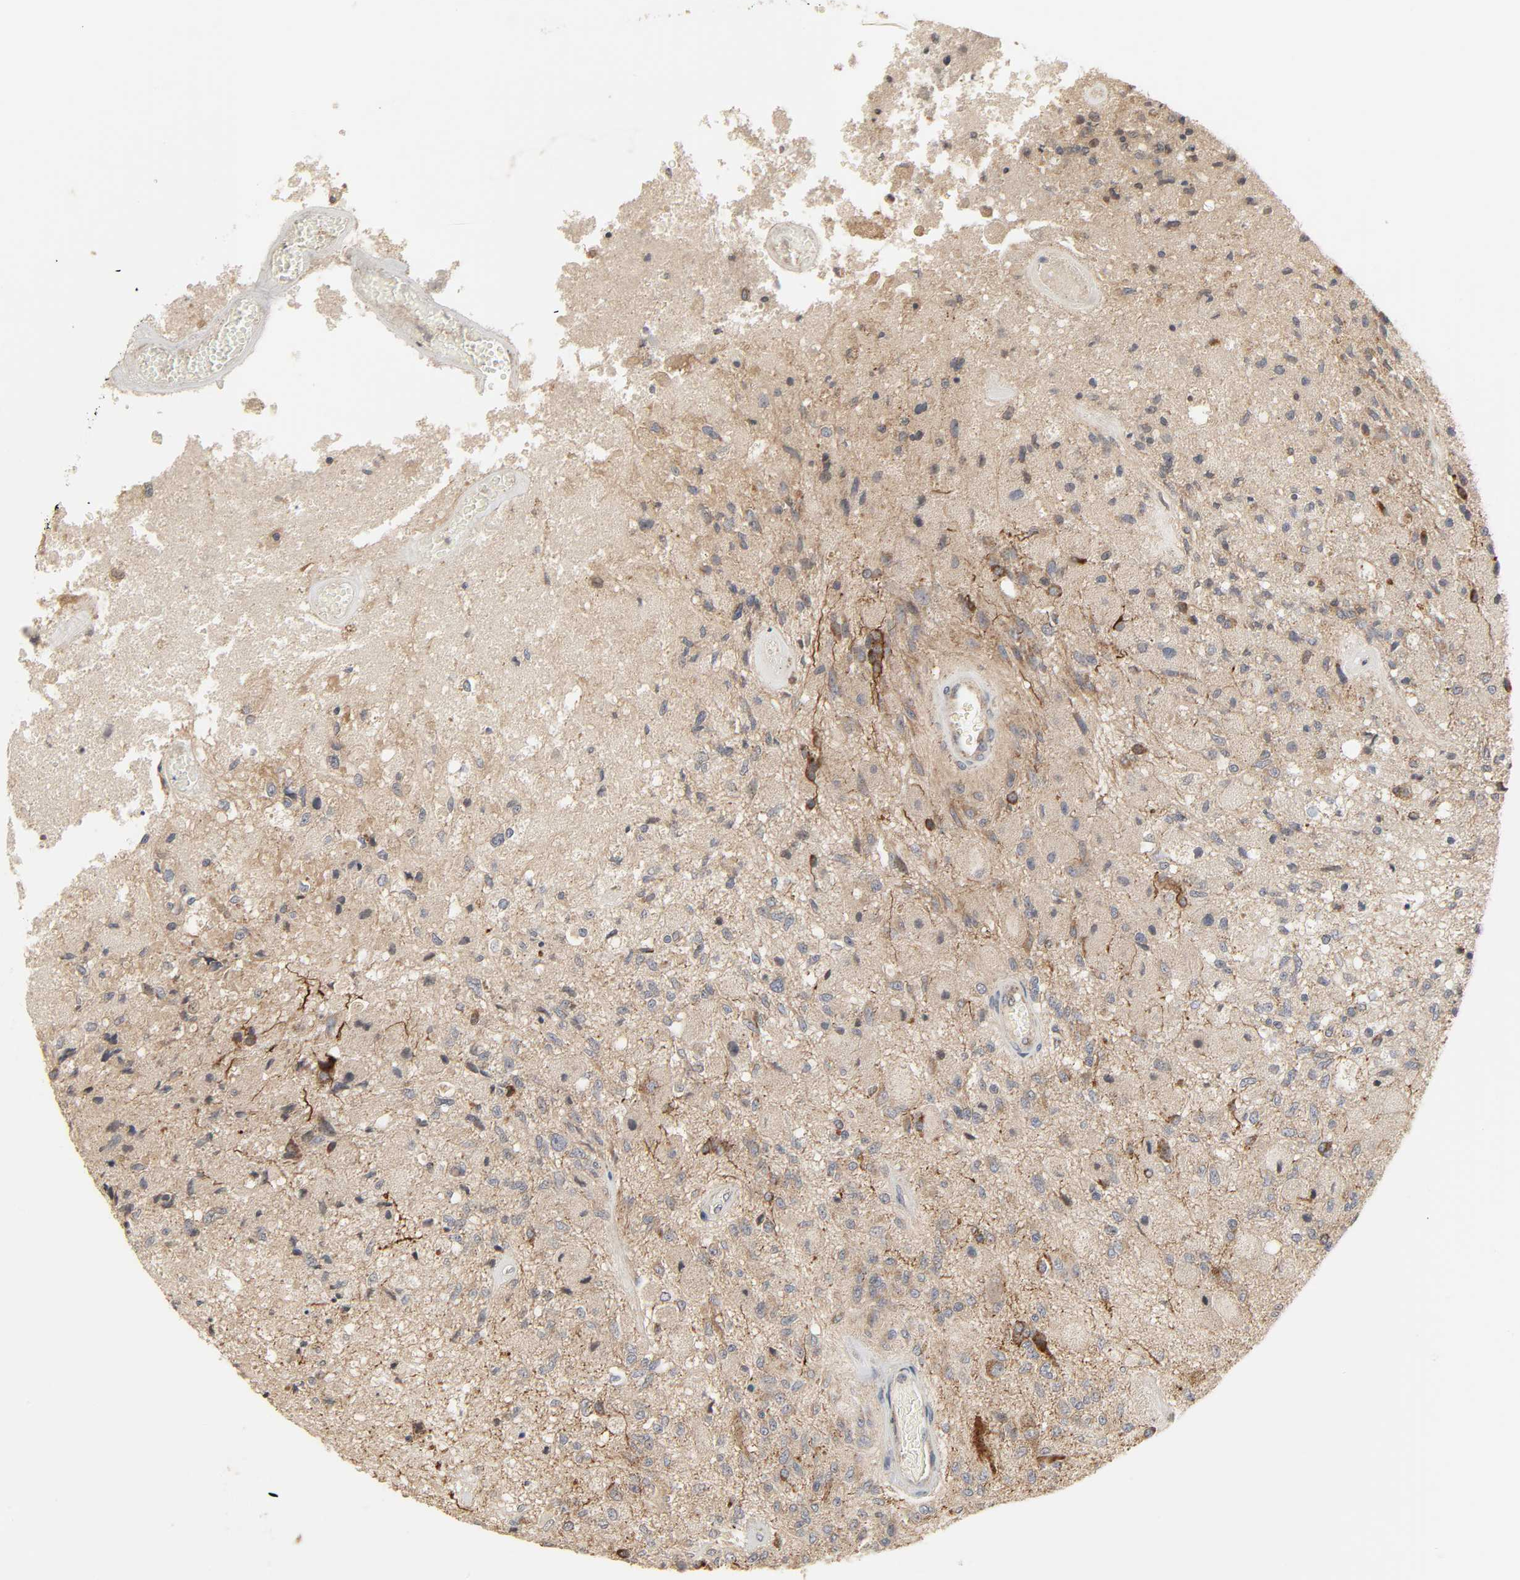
{"staining": {"intensity": "weak", "quantity": ">75%", "location": "cytoplasmic/membranous"}, "tissue": "glioma", "cell_type": "Tumor cells", "image_type": "cancer", "snomed": [{"axis": "morphology", "description": "Normal tissue, NOS"}, {"axis": "morphology", "description": "Glioma, malignant, High grade"}, {"axis": "topography", "description": "Cerebral cortex"}], "caption": "Brown immunohistochemical staining in human malignant high-grade glioma displays weak cytoplasmic/membranous expression in about >75% of tumor cells. The protein of interest is shown in brown color, while the nuclei are stained blue.", "gene": "CLEC4E", "patient": {"sex": "male", "age": 77}}